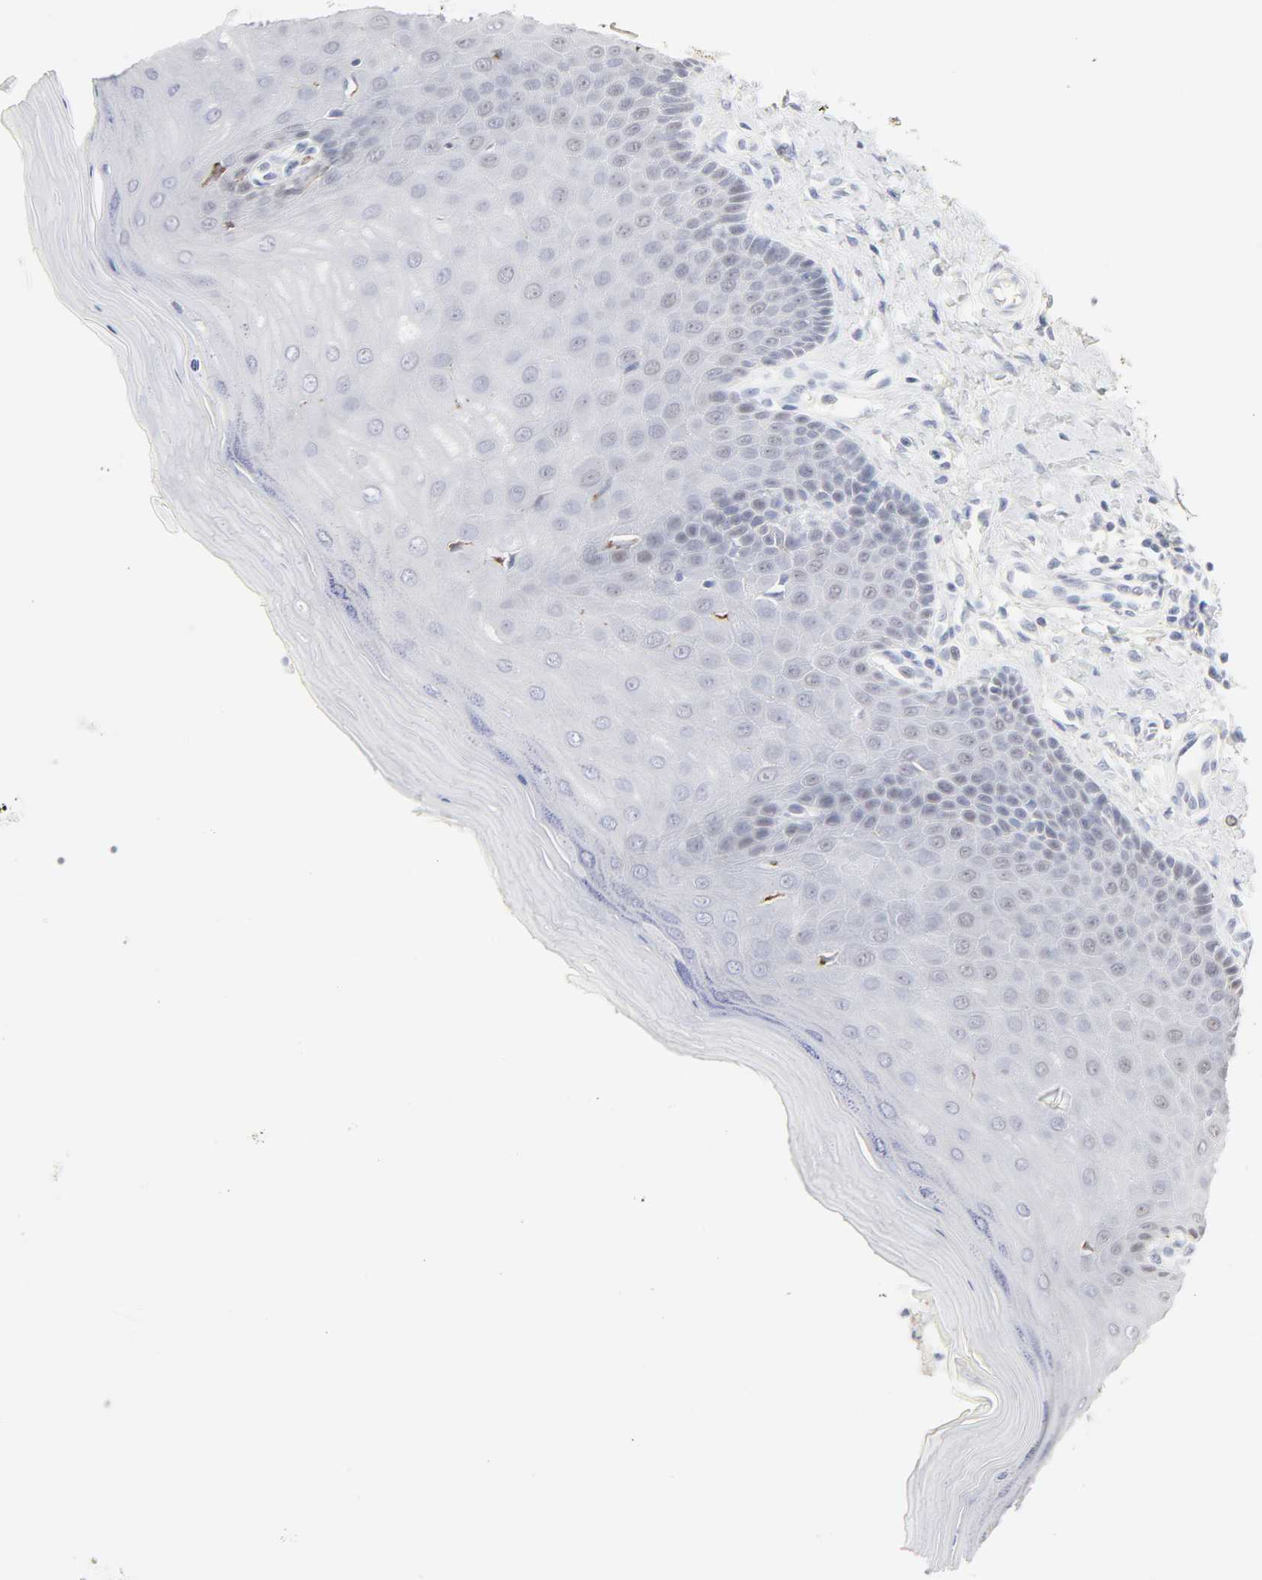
{"staining": {"intensity": "moderate", "quantity": "25%-75%", "location": "cytoplasmic/membranous"}, "tissue": "cervix", "cell_type": "Glandular cells", "image_type": "normal", "snomed": [{"axis": "morphology", "description": "Normal tissue, NOS"}, {"axis": "topography", "description": "Cervix"}], "caption": "Immunohistochemistry of normal cervix exhibits medium levels of moderate cytoplasmic/membranous positivity in about 25%-75% of glandular cells. (DAB = brown stain, brightfield microscopy at high magnification).", "gene": "FCGBP", "patient": {"sex": "female", "age": 55}}